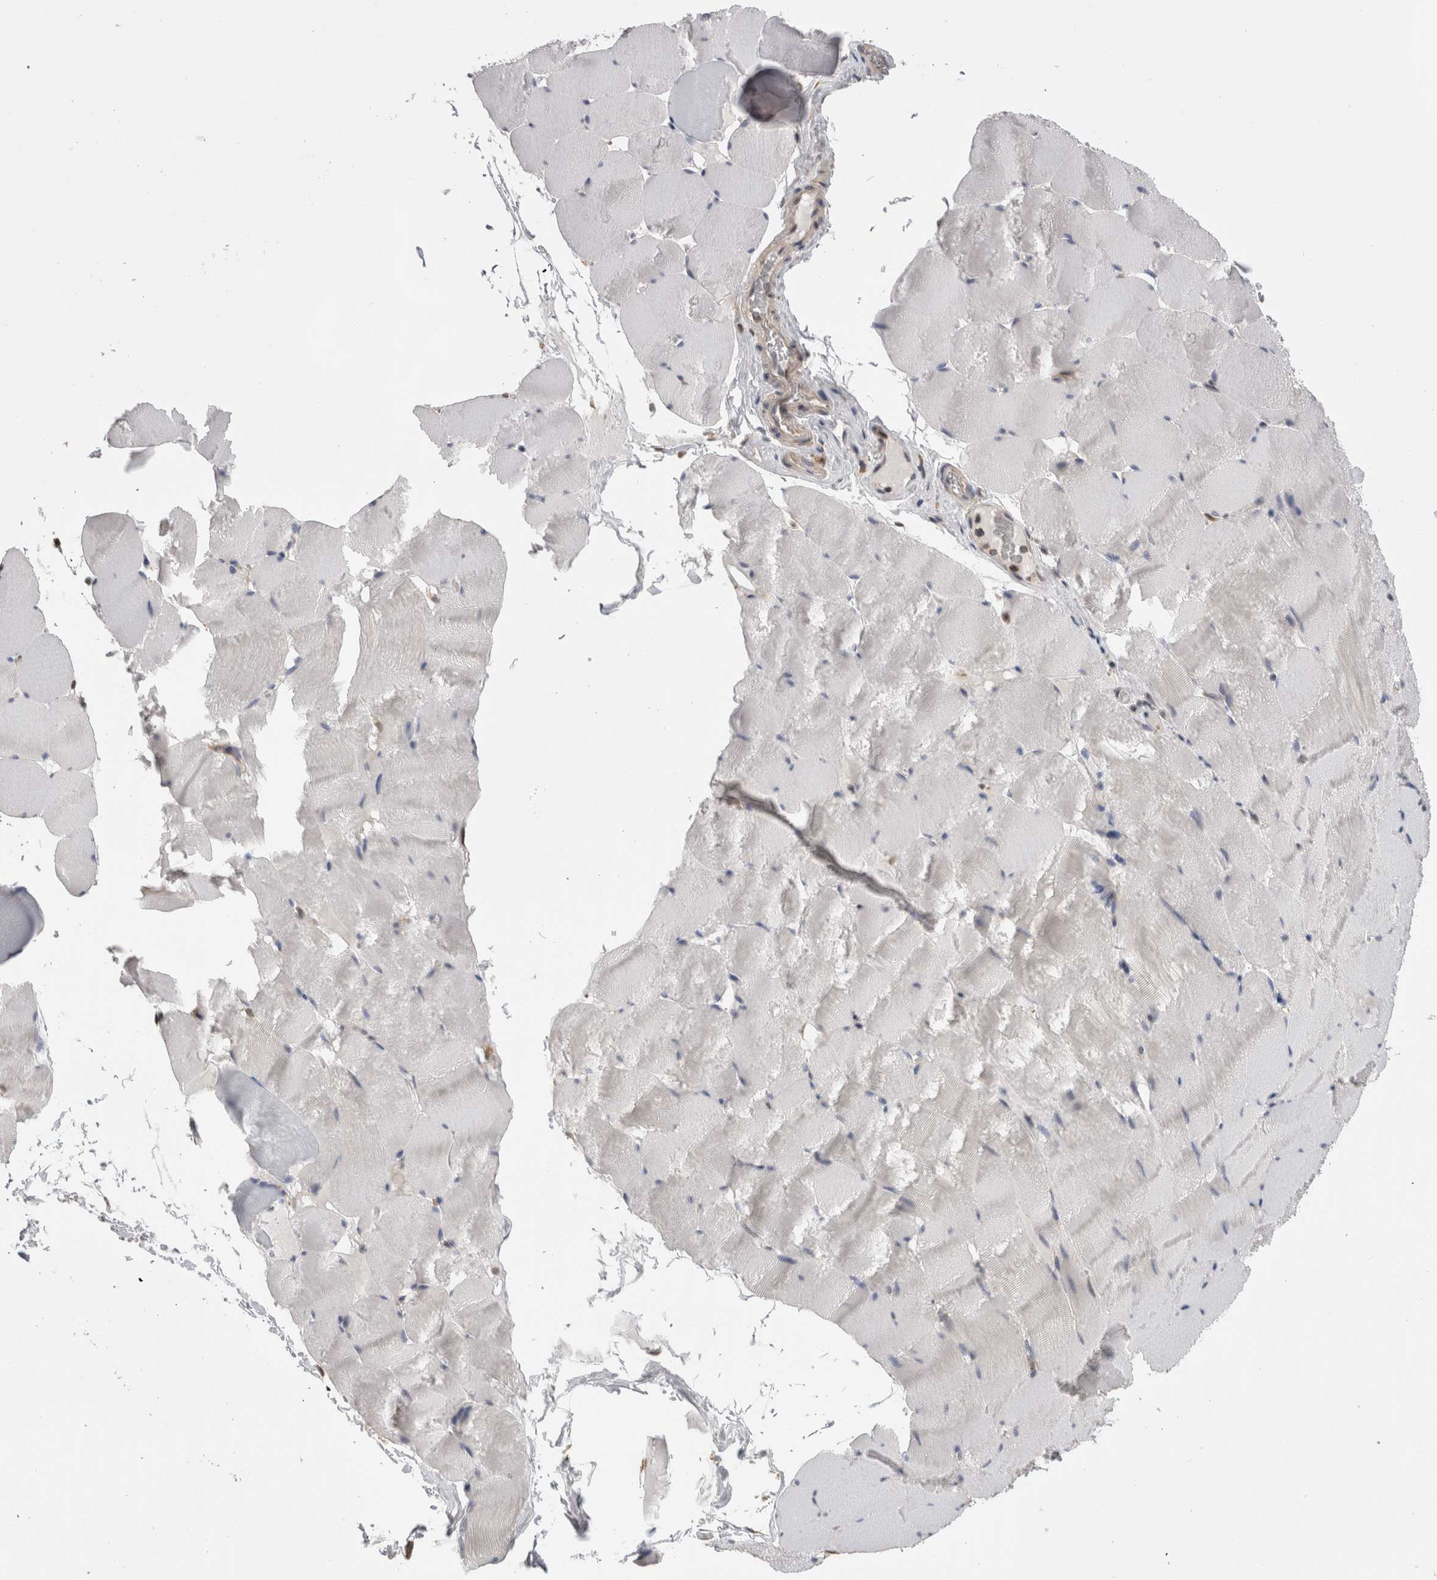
{"staining": {"intensity": "negative", "quantity": "none", "location": "none"}, "tissue": "skeletal muscle", "cell_type": "Myocytes", "image_type": "normal", "snomed": [{"axis": "morphology", "description": "Normal tissue, NOS"}, {"axis": "topography", "description": "Skeletal muscle"}], "caption": "DAB immunohistochemical staining of unremarkable skeletal muscle demonstrates no significant staining in myocytes.", "gene": "SMAP2", "patient": {"sex": "male", "age": 62}}